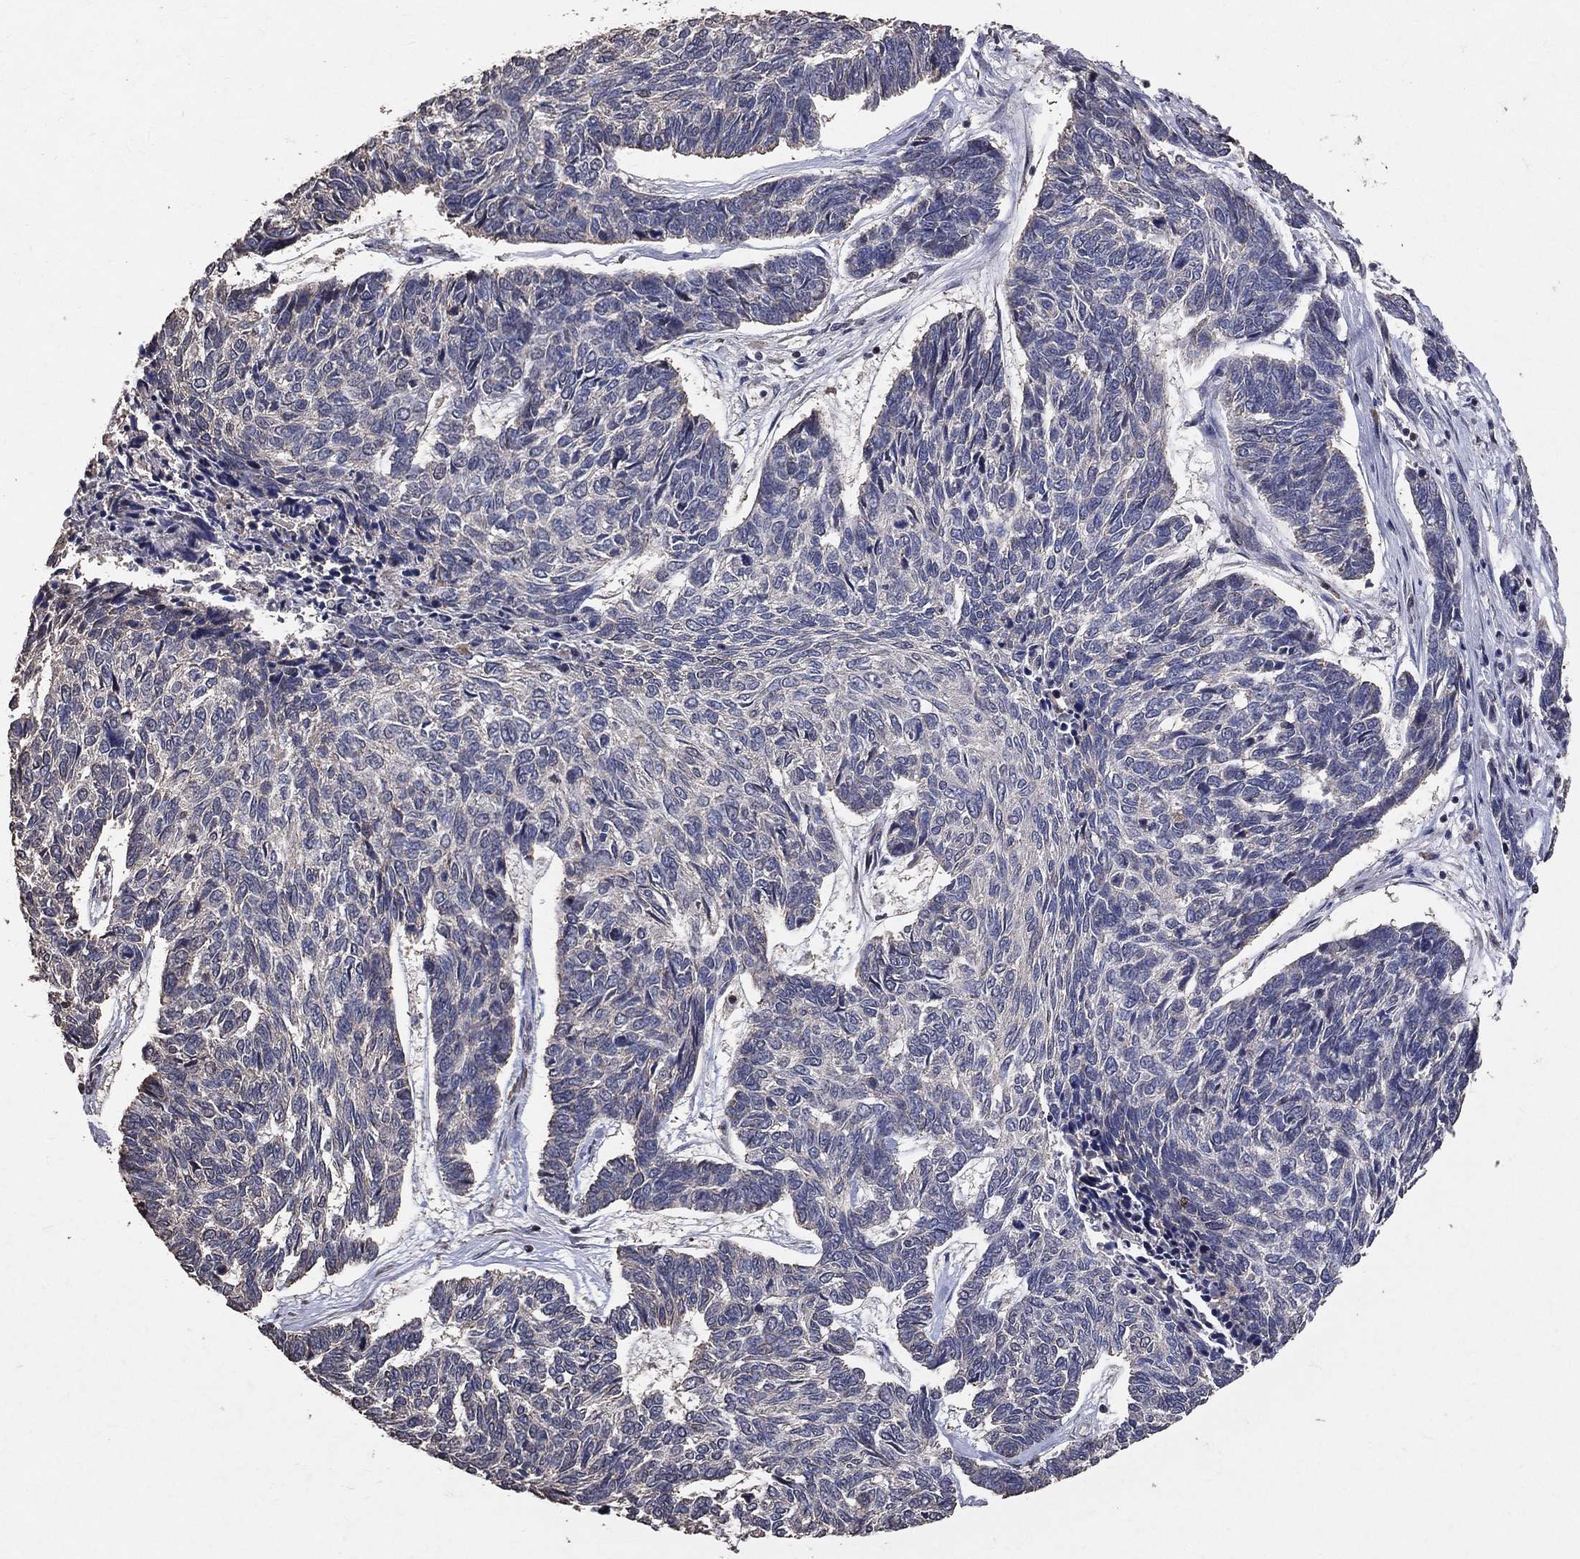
{"staining": {"intensity": "weak", "quantity": "<25%", "location": "cytoplasmic/membranous"}, "tissue": "skin cancer", "cell_type": "Tumor cells", "image_type": "cancer", "snomed": [{"axis": "morphology", "description": "Basal cell carcinoma"}, {"axis": "topography", "description": "Skin"}], "caption": "Tumor cells show no significant staining in skin basal cell carcinoma.", "gene": "LY6K", "patient": {"sex": "female", "age": 65}}